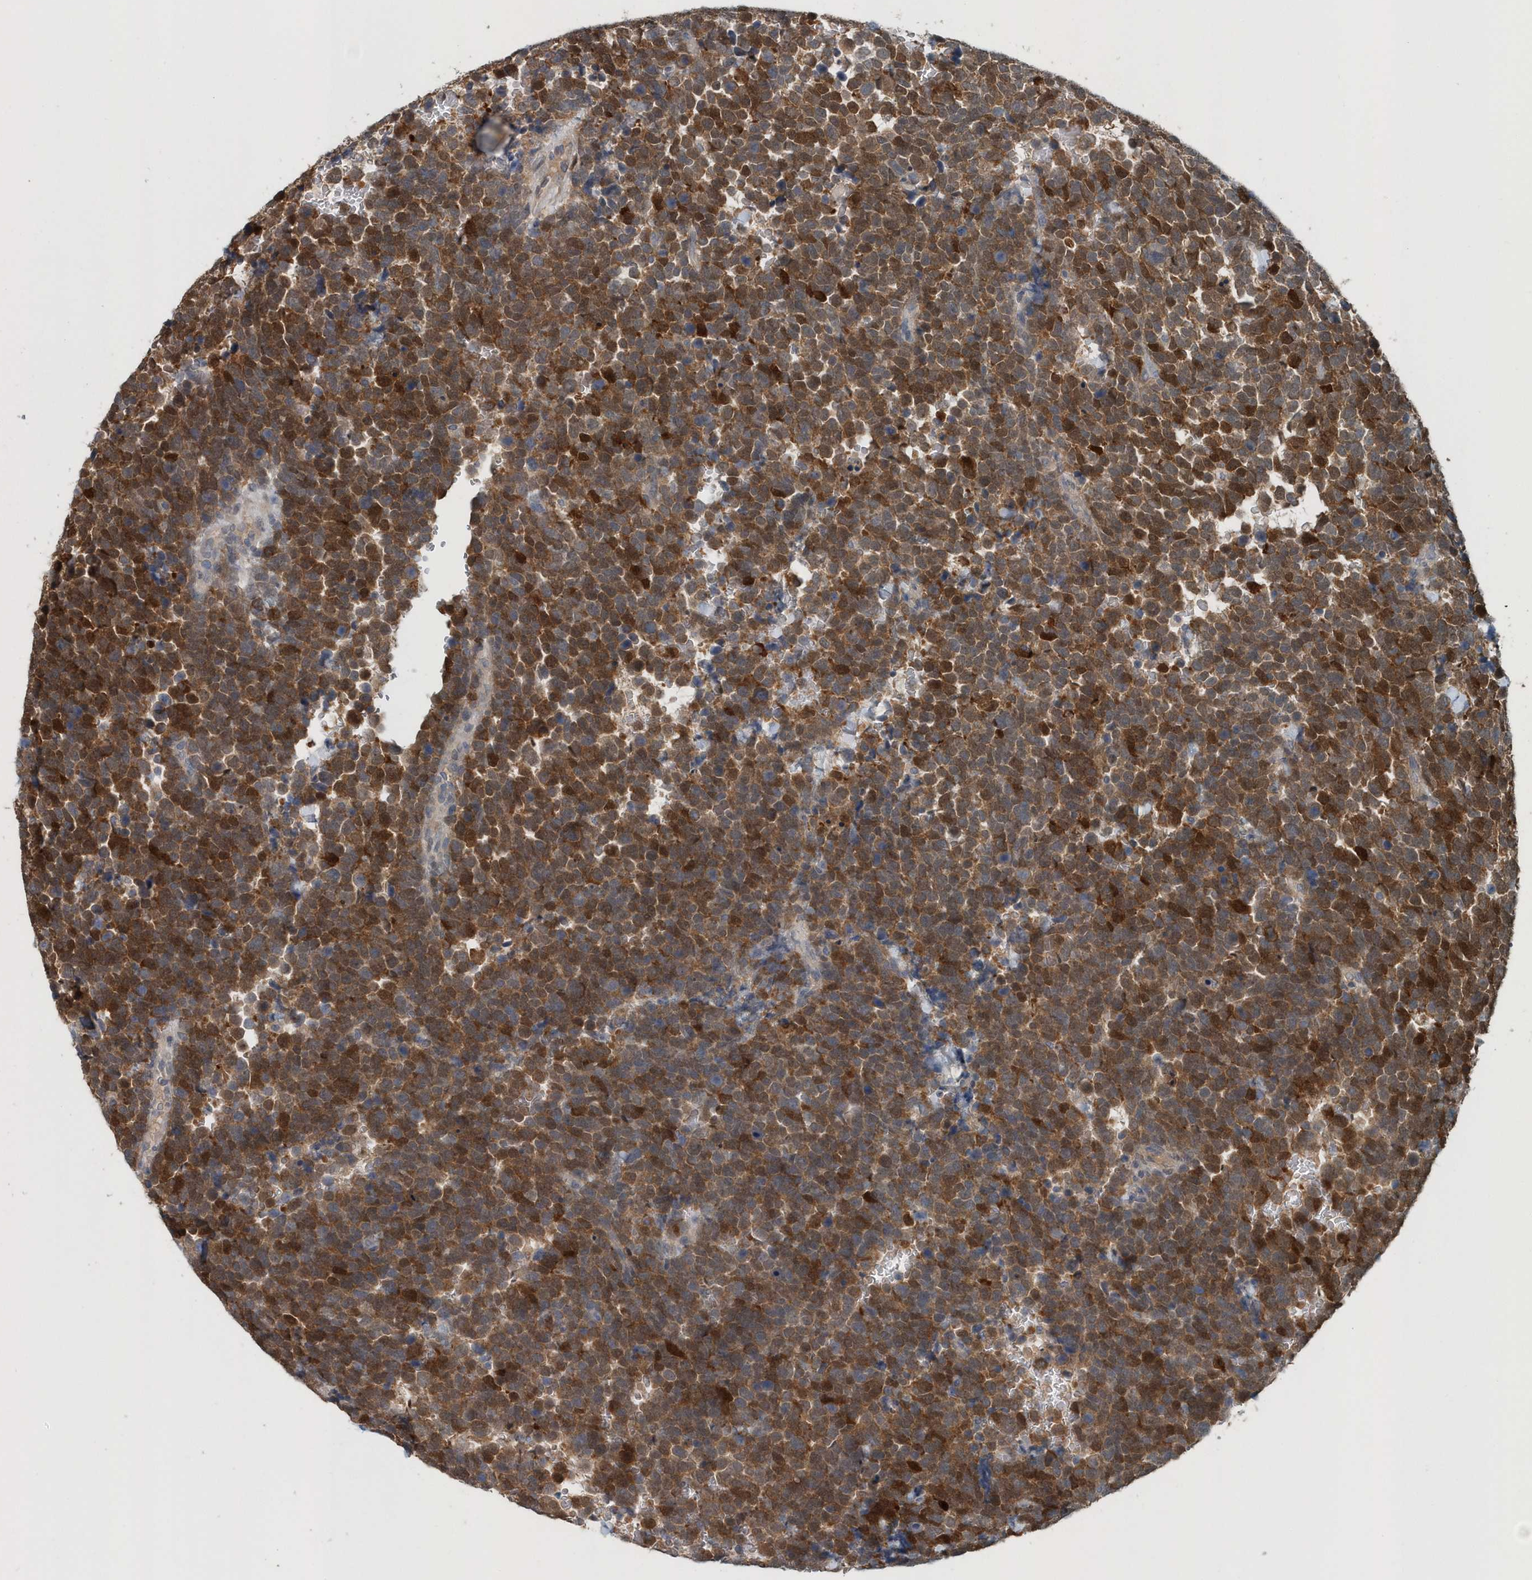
{"staining": {"intensity": "strong", "quantity": ">75%", "location": "cytoplasmic/membranous,nuclear"}, "tissue": "urothelial cancer", "cell_type": "Tumor cells", "image_type": "cancer", "snomed": [{"axis": "morphology", "description": "Urothelial carcinoma, High grade"}, {"axis": "topography", "description": "Urinary bladder"}], "caption": "Protein analysis of high-grade urothelial carcinoma tissue demonstrates strong cytoplasmic/membranous and nuclear expression in about >75% of tumor cells. (brown staining indicates protein expression, while blue staining denotes nuclei).", "gene": "PFN2", "patient": {"sex": "female", "age": 82}}